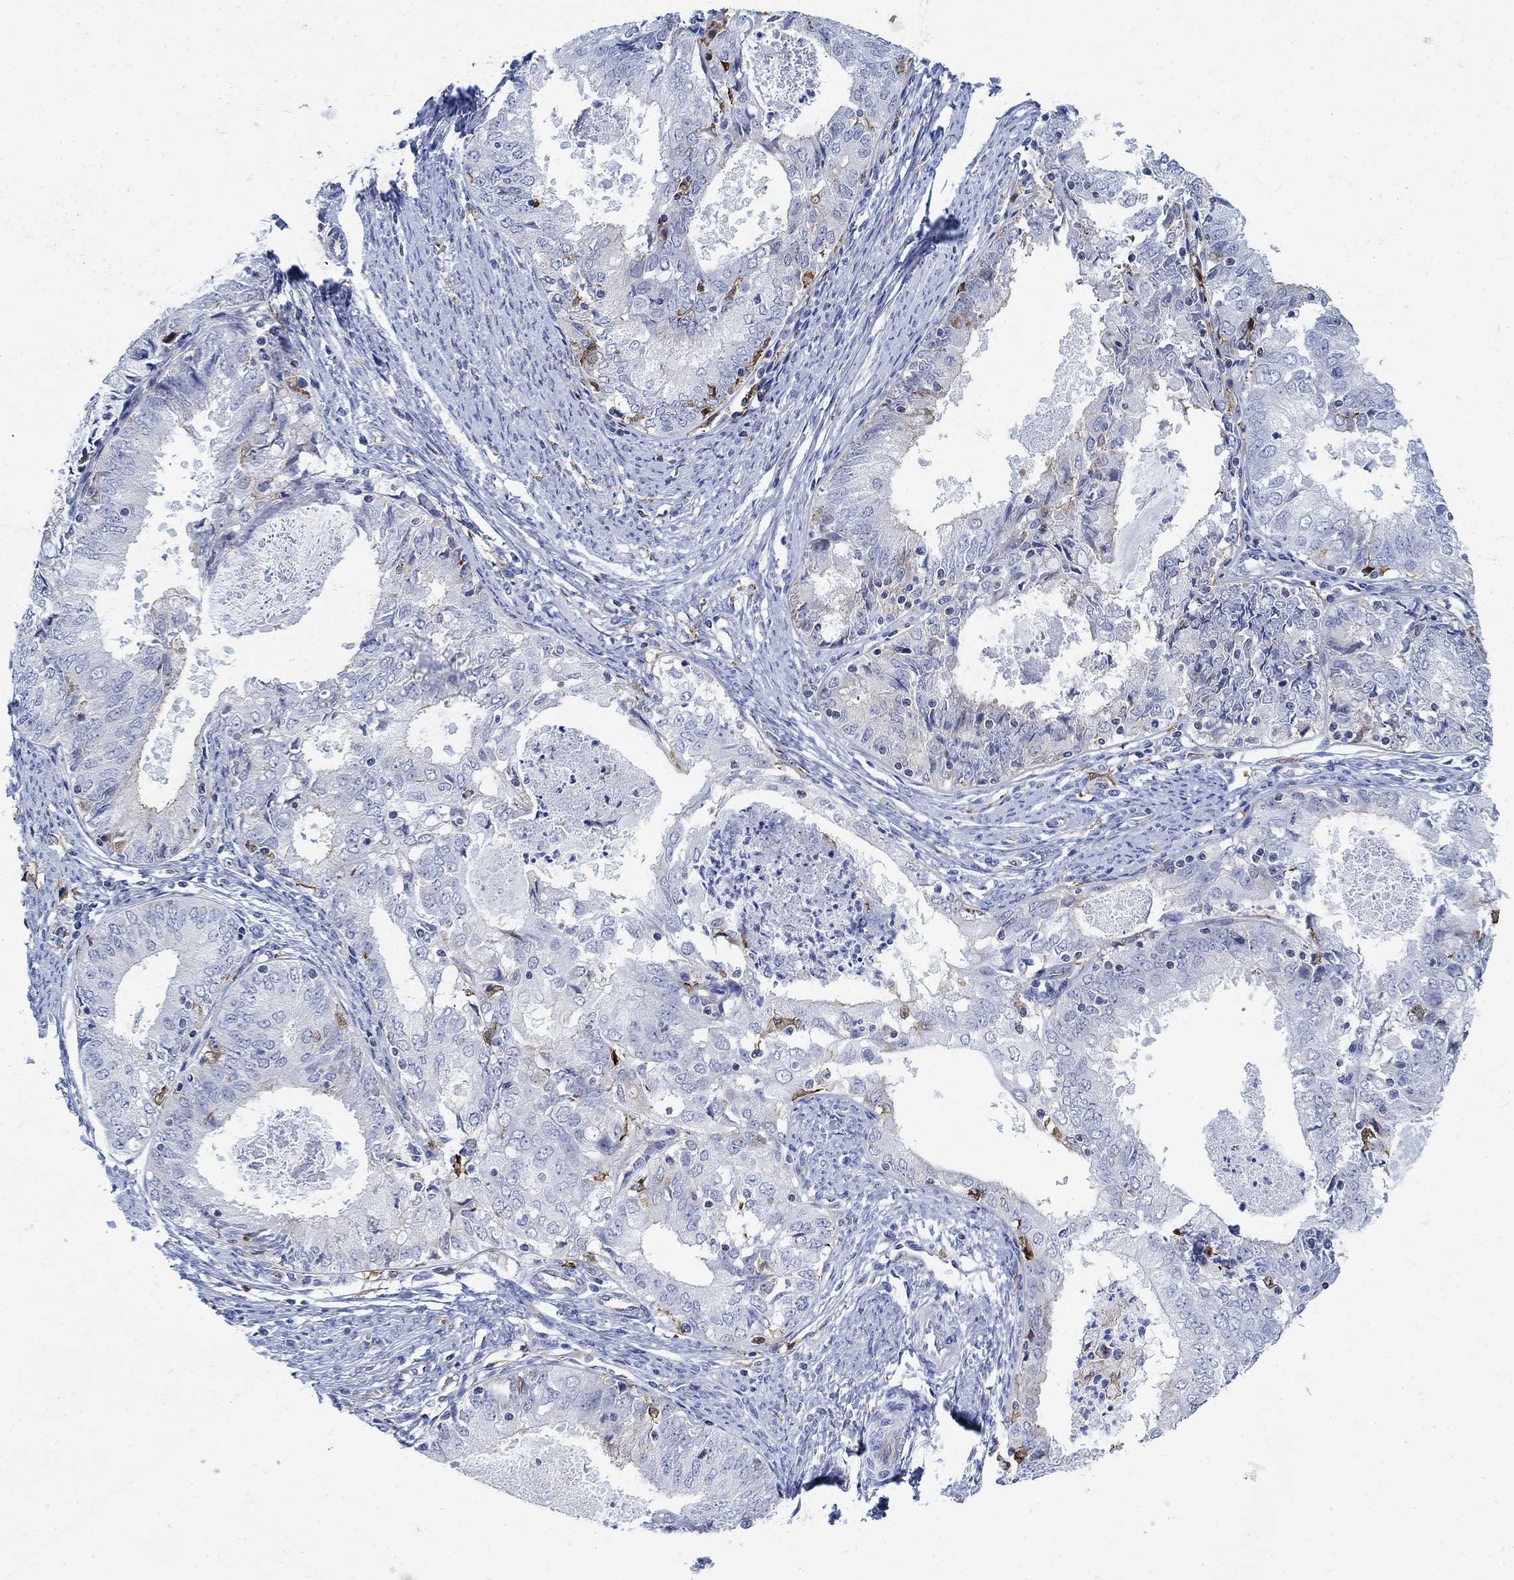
{"staining": {"intensity": "negative", "quantity": "none", "location": "none"}, "tissue": "endometrial cancer", "cell_type": "Tumor cells", "image_type": "cancer", "snomed": [{"axis": "morphology", "description": "Adenocarcinoma, NOS"}, {"axis": "topography", "description": "Endometrium"}], "caption": "Protein analysis of endometrial adenocarcinoma exhibits no significant staining in tumor cells.", "gene": "PHF21B", "patient": {"sex": "female", "age": 57}}